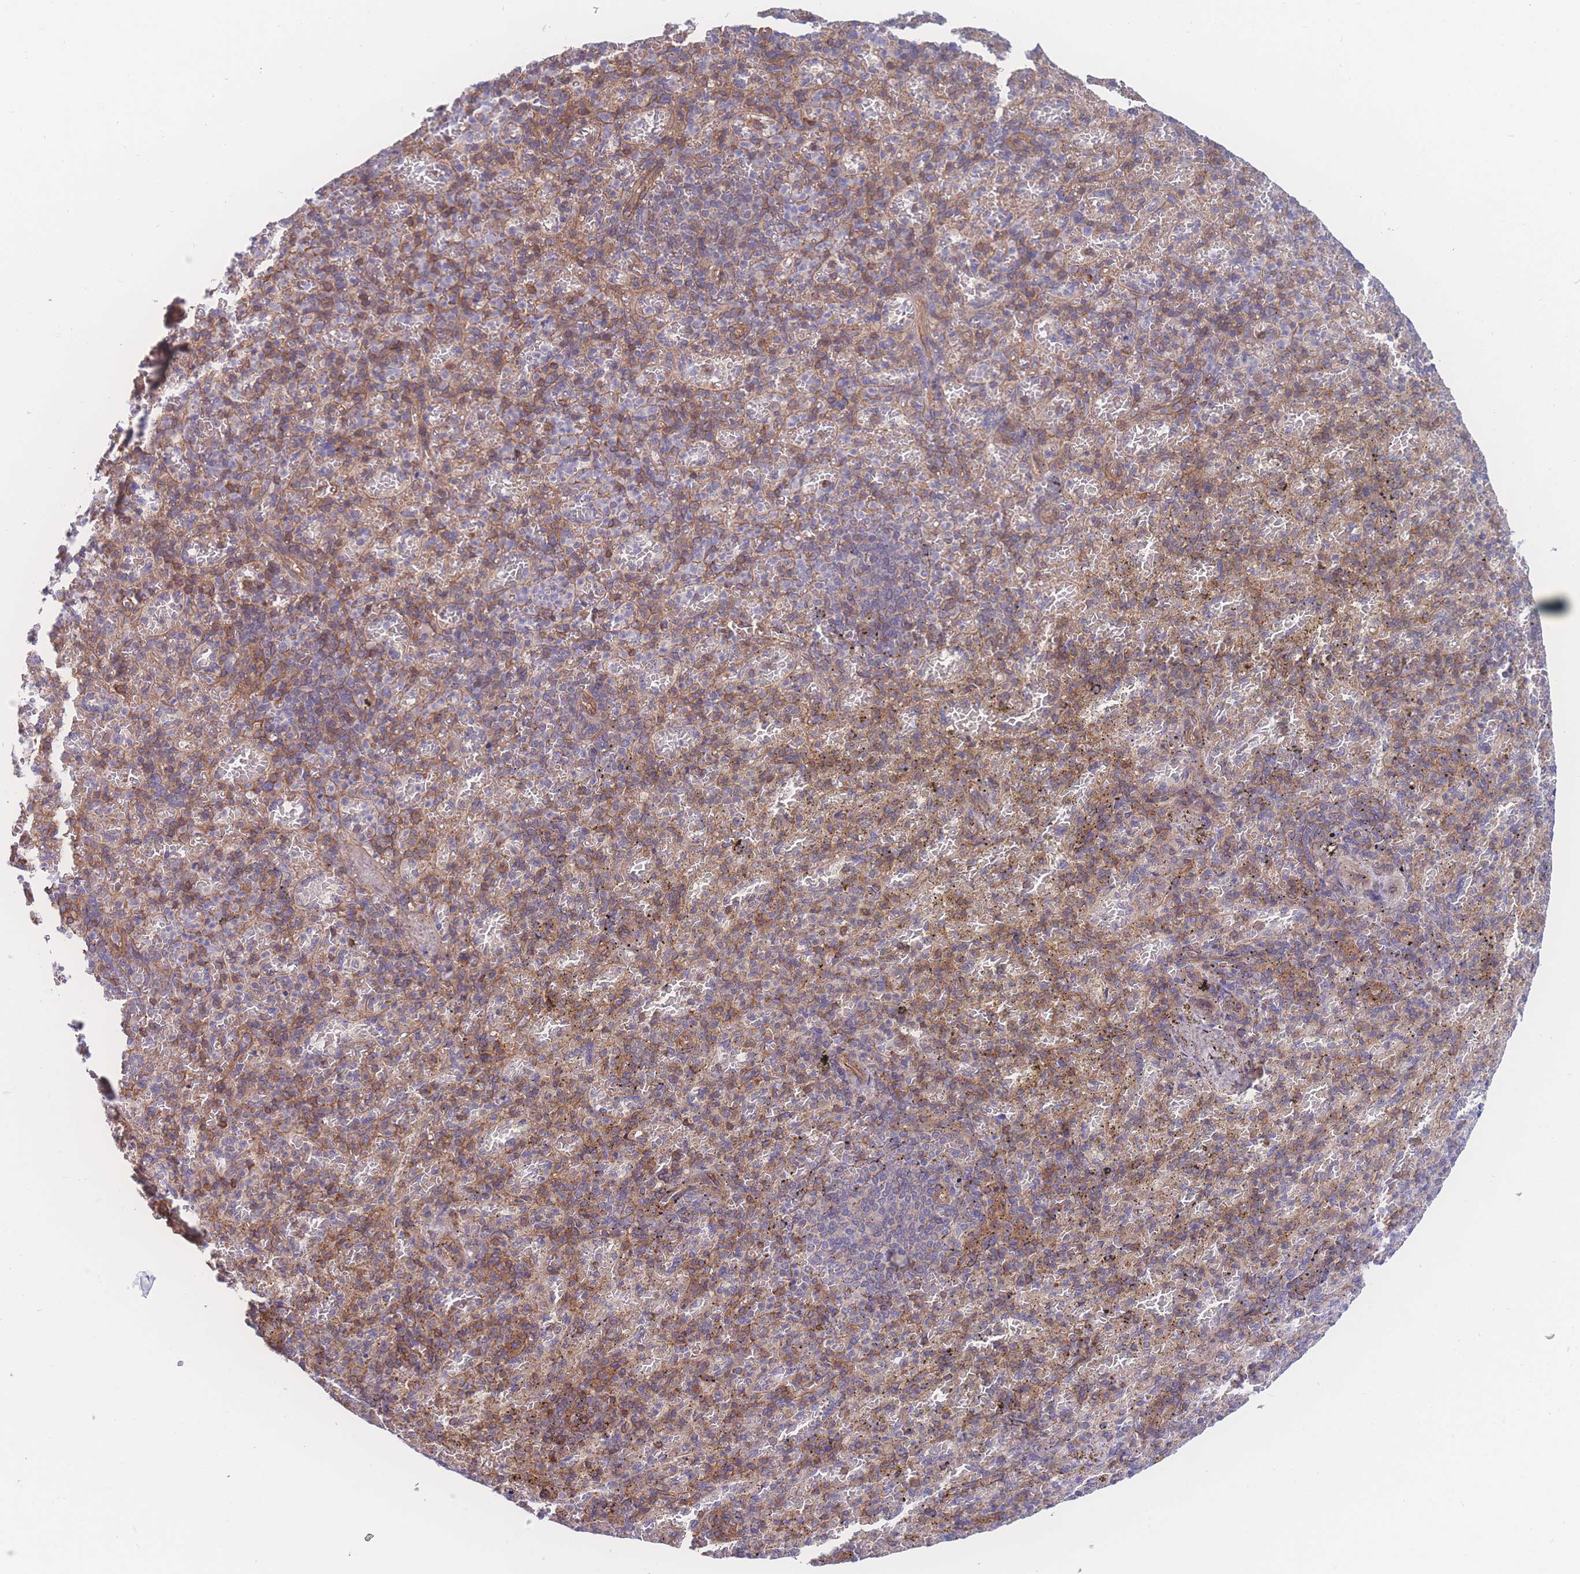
{"staining": {"intensity": "moderate", "quantity": "25%-75%", "location": "cytoplasmic/membranous"}, "tissue": "spleen", "cell_type": "Cells in red pulp", "image_type": "normal", "snomed": [{"axis": "morphology", "description": "Normal tissue, NOS"}, {"axis": "topography", "description": "Spleen"}], "caption": "Brown immunohistochemical staining in benign human spleen exhibits moderate cytoplasmic/membranous staining in approximately 25%-75% of cells in red pulp. (DAB IHC, brown staining for protein, blue staining for nuclei).", "gene": "CFAP97", "patient": {"sex": "female", "age": 74}}